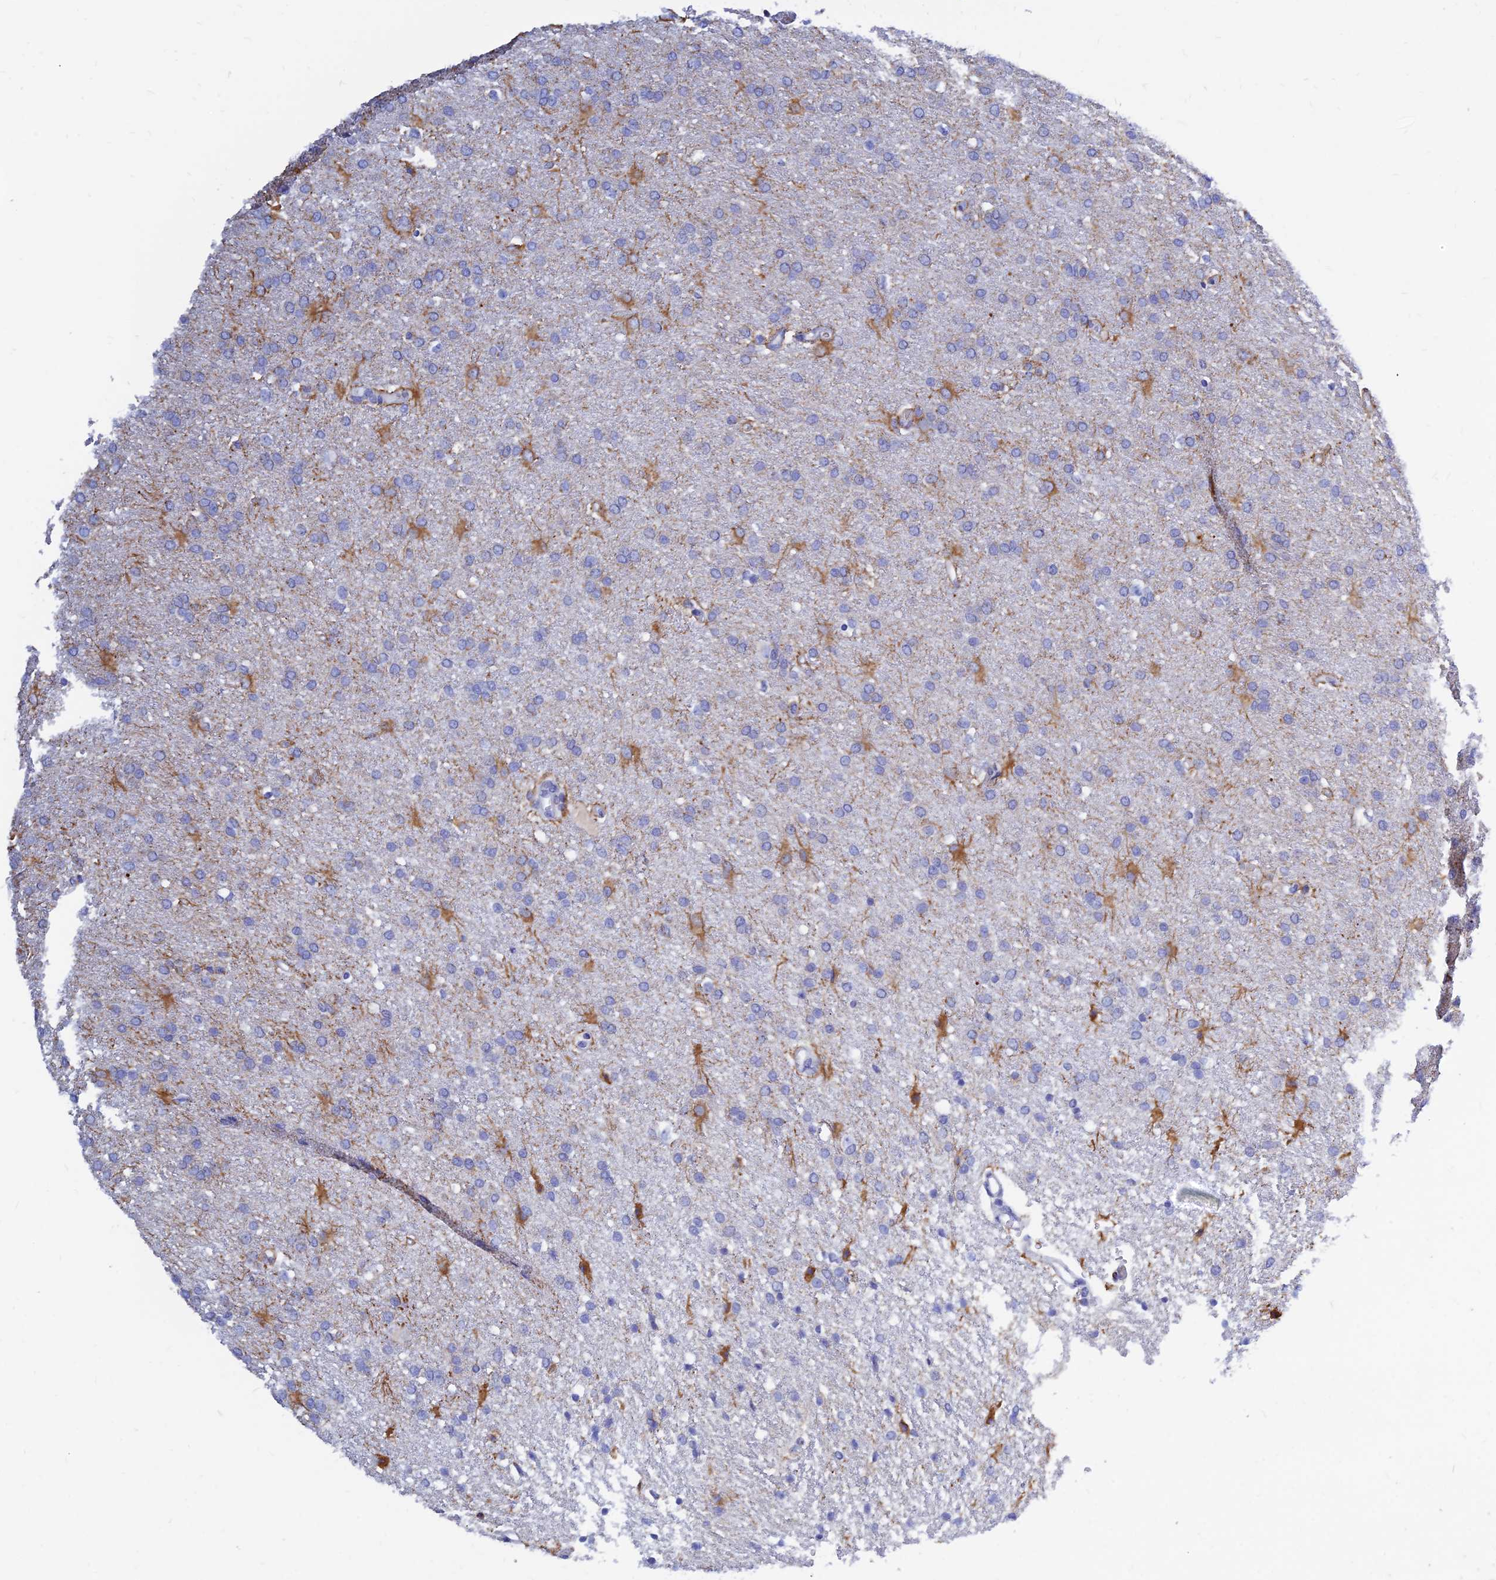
{"staining": {"intensity": "moderate", "quantity": "<25%", "location": "cytoplasmic/membranous"}, "tissue": "glioma", "cell_type": "Tumor cells", "image_type": "cancer", "snomed": [{"axis": "morphology", "description": "Glioma, malignant, High grade"}, {"axis": "topography", "description": "Brain"}], "caption": "Glioma stained with IHC reveals moderate cytoplasmic/membranous expression in about <25% of tumor cells.", "gene": "MGST1", "patient": {"sex": "male", "age": 72}}